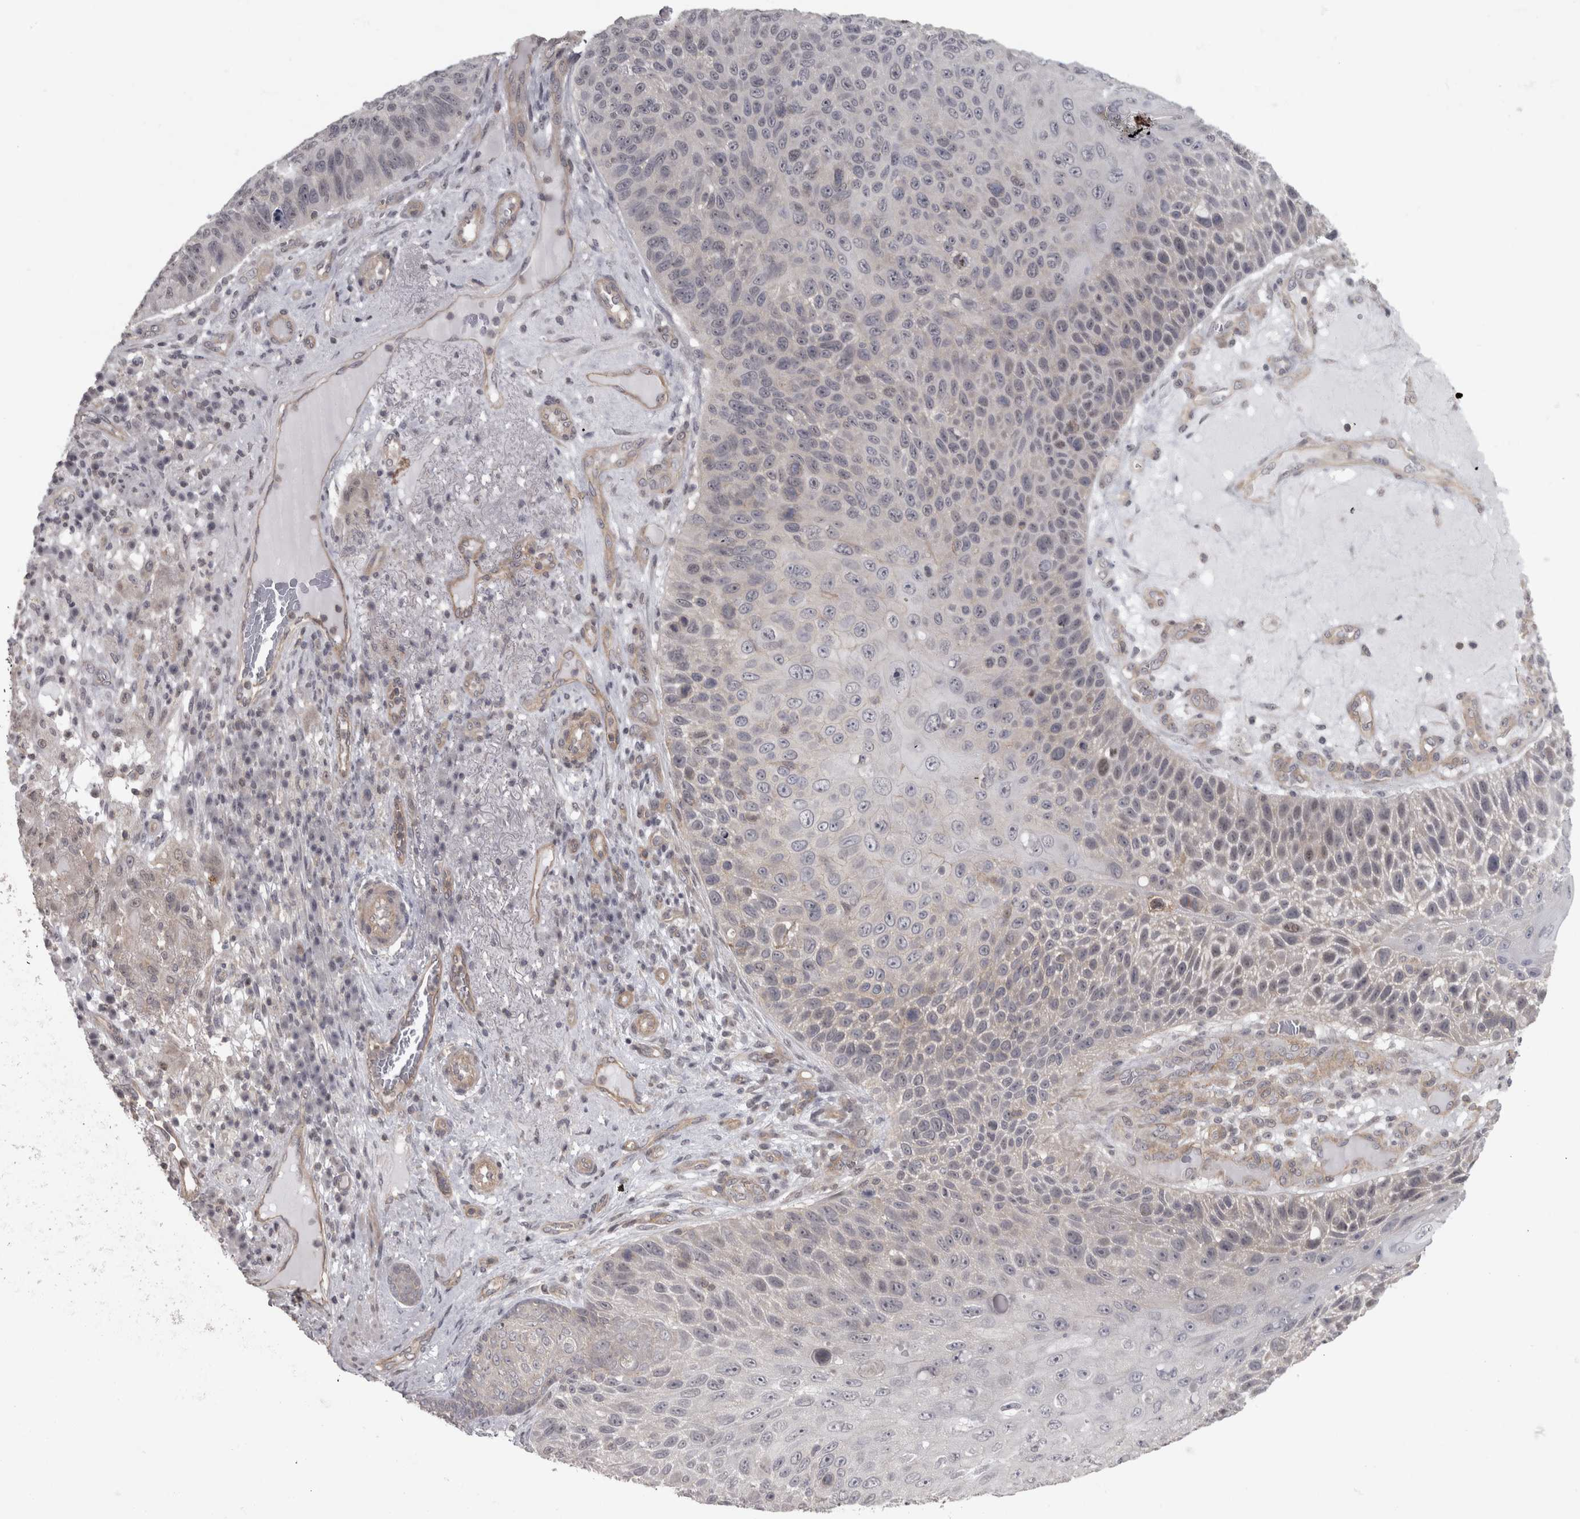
{"staining": {"intensity": "negative", "quantity": "none", "location": "none"}, "tissue": "skin cancer", "cell_type": "Tumor cells", "image_type": "cancer", "snomed": [{"axis": "morphology", "description": "Squamous cell carcinoma, NOS"}, {"axis": "topography", "description": "Skin"}], "caption": "DAB (3,3'-diaminobenzidine) immunohistochemical staining of human skin squamous cell carcinoma exhibits no significant expression in tumor cells. Brightfield microscopy of immunohistochemistry (IHC) stained with DAB (3,3'-diaminobenzidine) (brown) and hematoxylin (blue), captured at high magnification.", "gene": "PPP1R12B", "patient": {"sex": "female", "age": 88}}